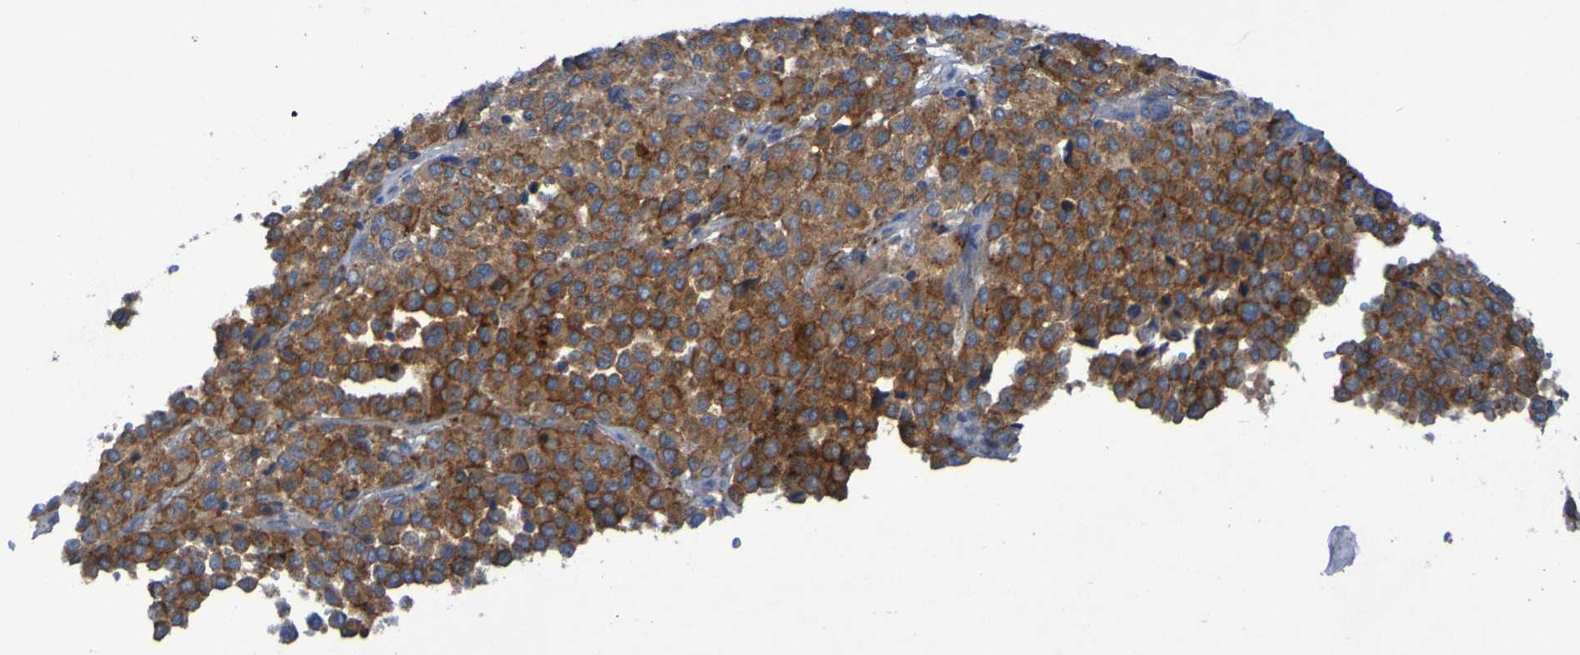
{"staining": {"intensity": "strong", "quantity": ">75%", "location": "cytoplasmic/membranous"}, "tissue": "melanoma", "cell_type": "Tumor cells", "image_type": "cancer", "snomed": [{"axis": "morphology", "description": "Malignant melanoma, Metastatic site"}, {"axis": "topography", "description": "Pancreas"}], "caption": "Immunohistochemical staining of human melanoma displays high levels of strong cytoplasmic/membranous protein expression in about >75% of tumor cells.", "gene": "ARHGEF16", "patient": {"sex": "female", "age": 30}}